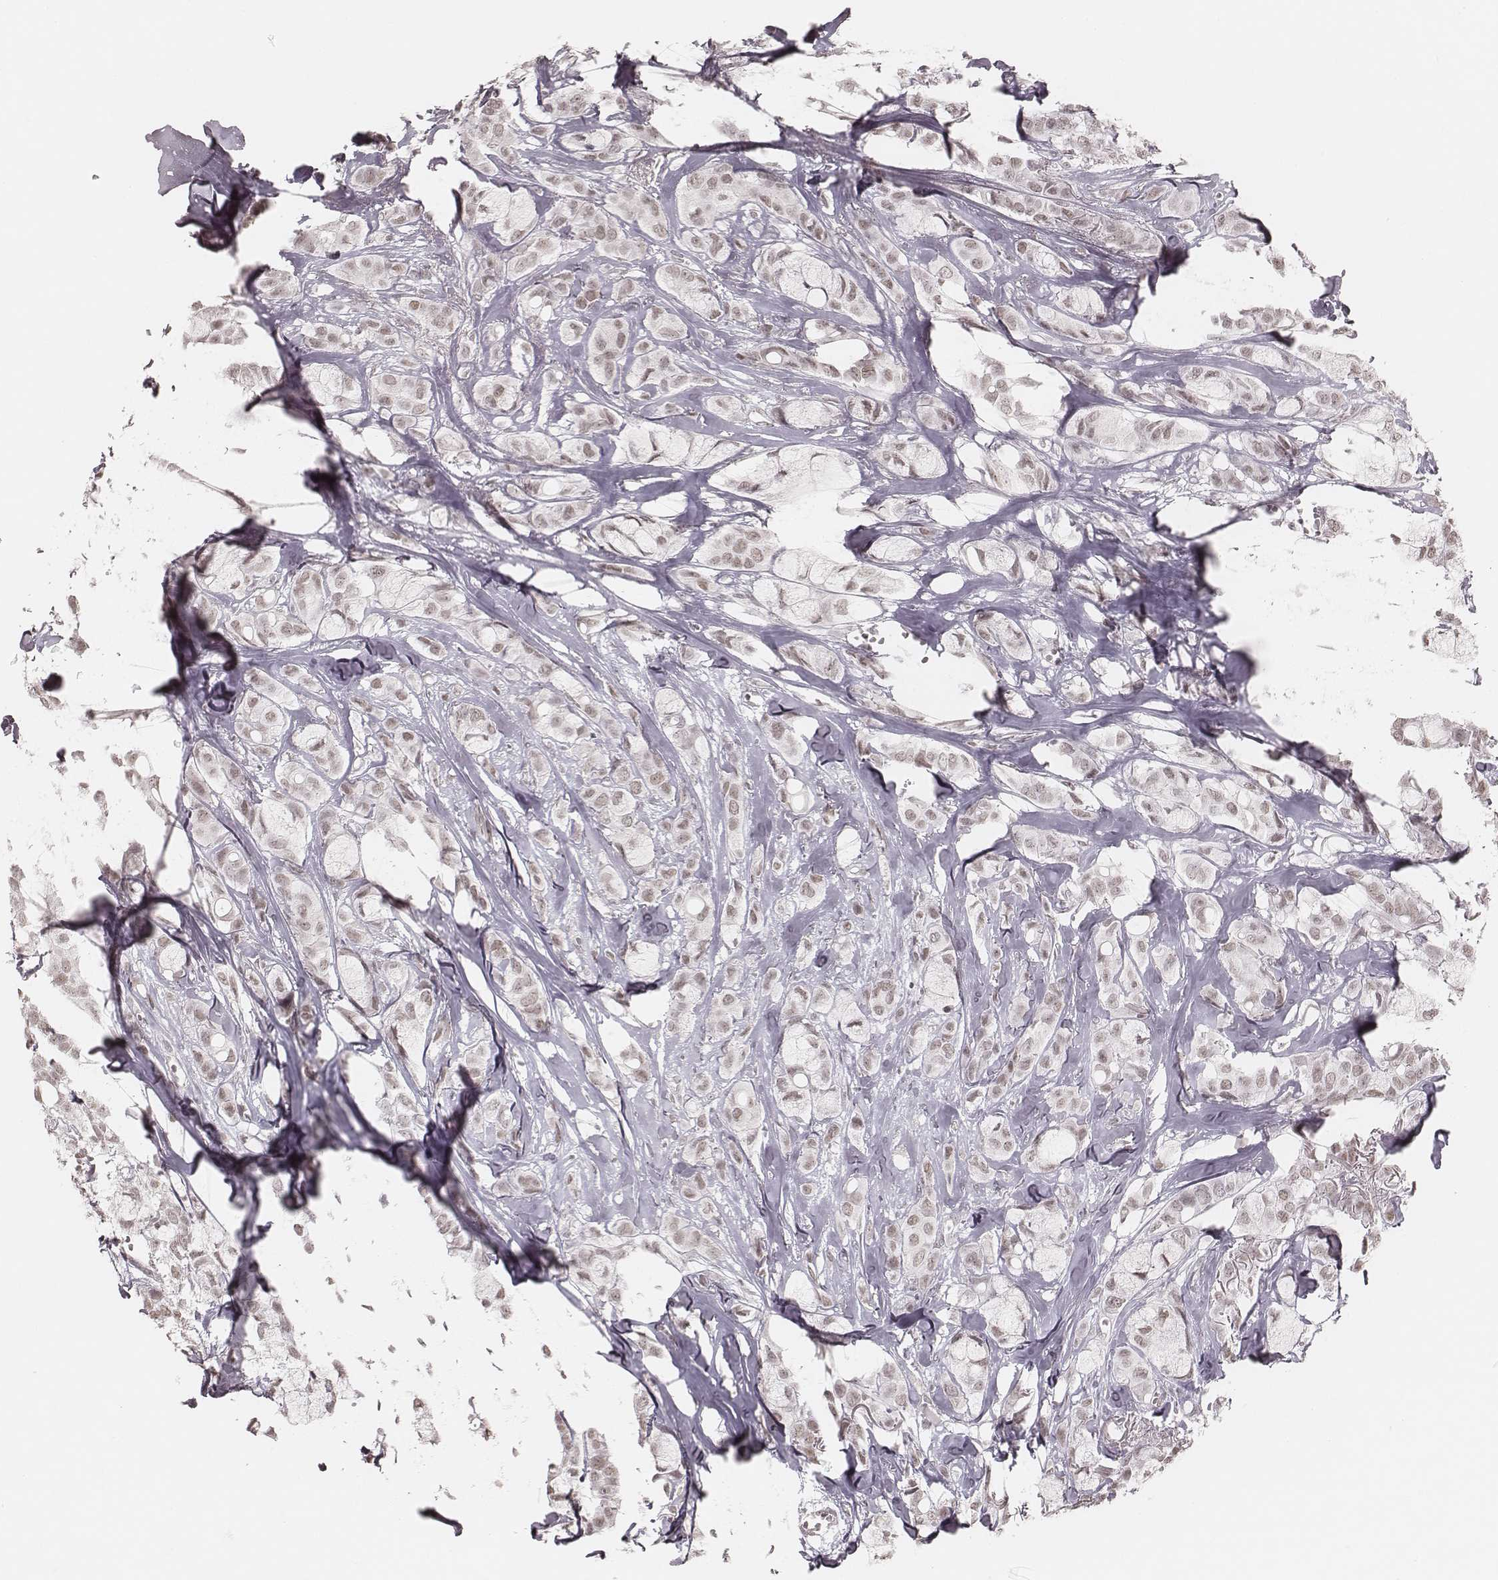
{"staining": {"intensity": "weak", "quantity": ">75%", "location": "nuclear"}, "tissue": "breast cancer", "cell_type": "Tumor cells", "image_type": "cancer", "snomed": [{"axis": "morphology", "description": "Duct carcinoma"}, {"axis": "topography", "description": "Breast"}], "caption": "Immunohistochemistry photomicrograph of neoplastic tissue: breast cancer stained using immunohistochemistry reveals low levels of weak protein expression localized specifically in the nuclear of tumor cells, appearing as a nuclear brown color.", "gene": "KITLG", "patient": {"sex": "female", "age": 85}}